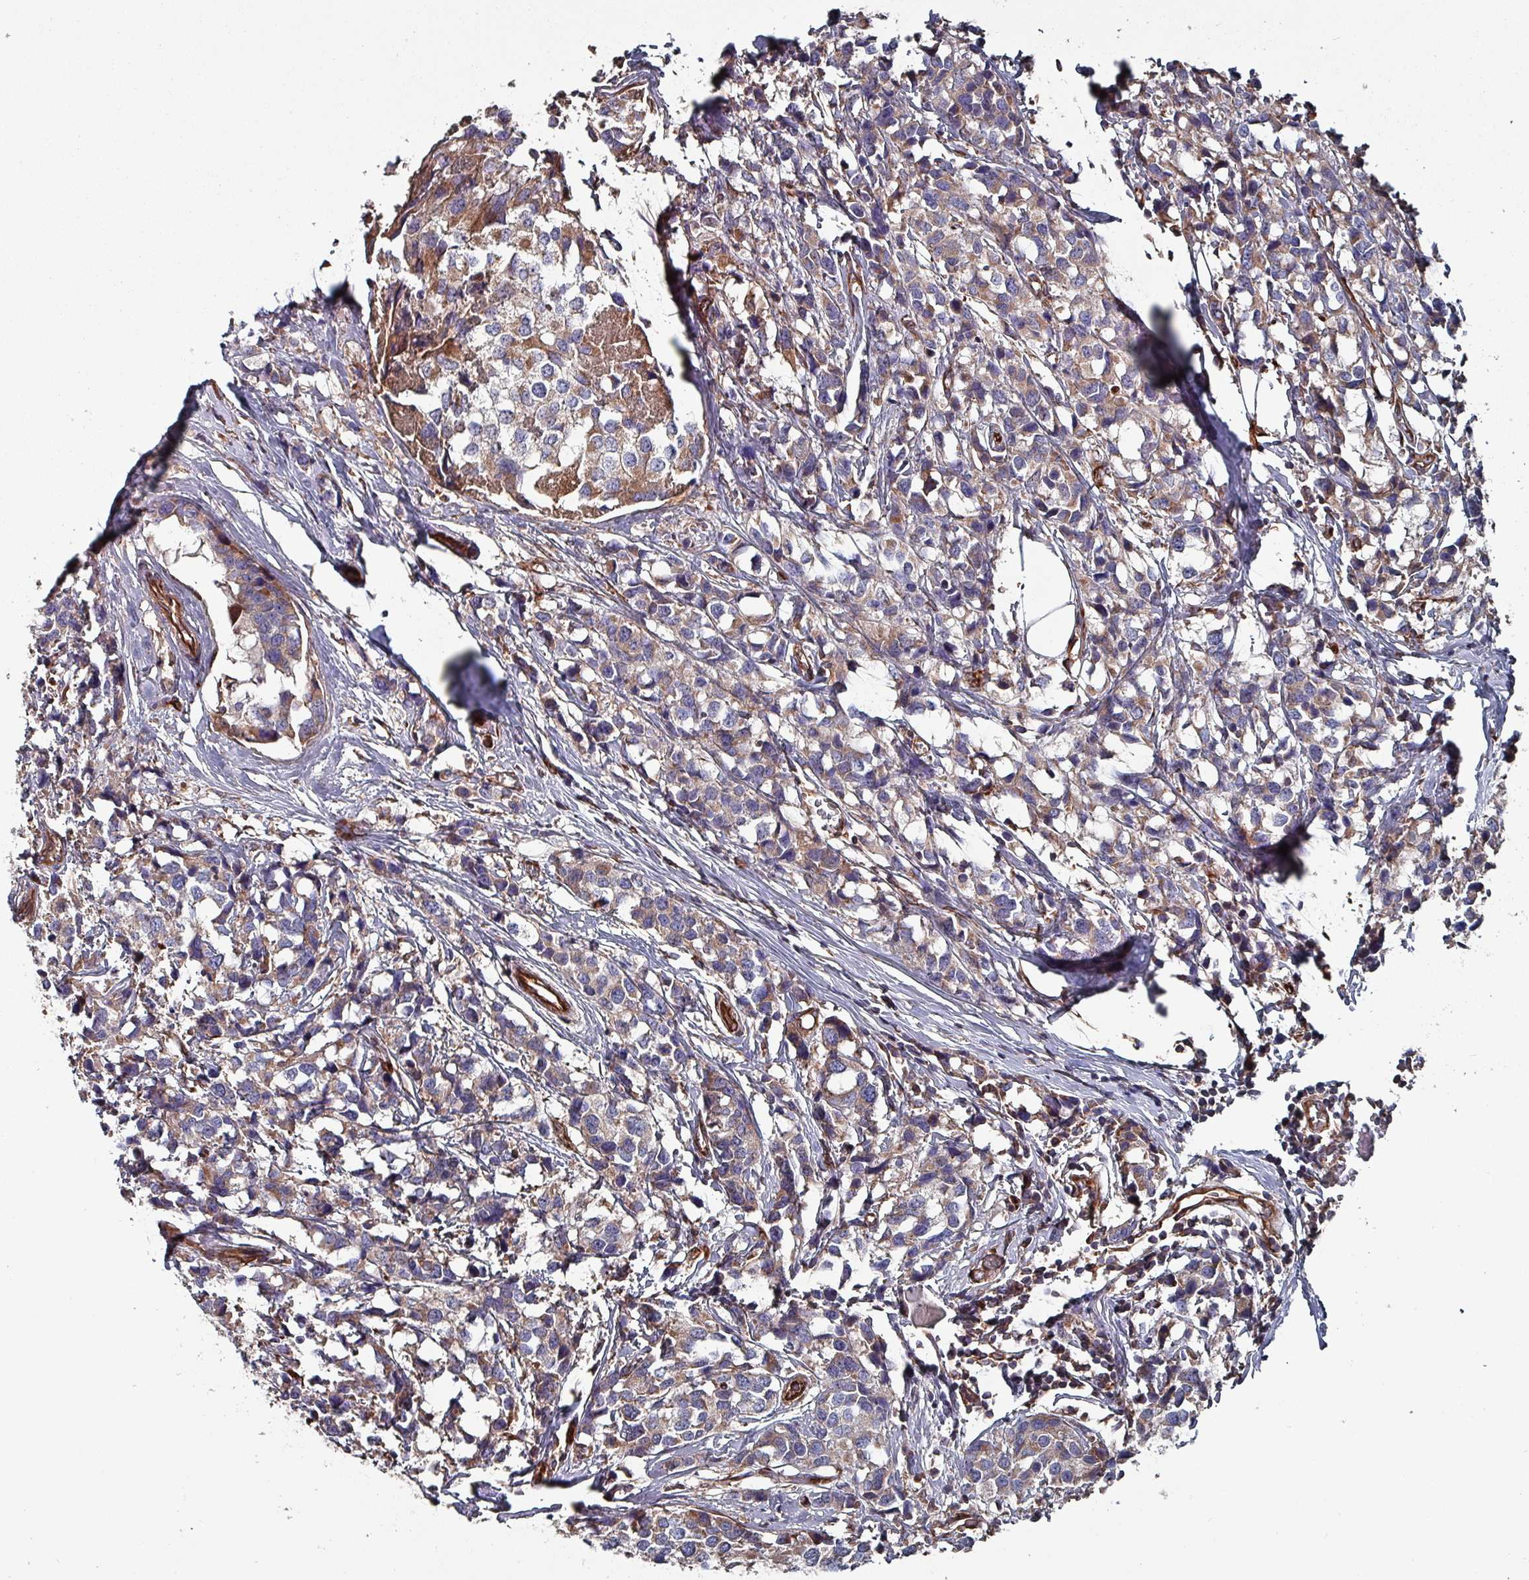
{"staining": {"intensity": "moderate", "quantity": "<25%", "location": "cytoplasmic/membranous"}, "tissue": "breast cancer", "cell_type": "Tumor cells", "image_type": "cancer", "snomed": [{"axis": "morphology", "description": "Lobular carcinoma"}, {"axis": "topography", "description": "Breast"}], "caption": "IHC (DAB) staining of breast cancer demonstrates moderate cytoplasmic/membranous protein expression in about <25% of tumor cells. Using DAB (brown) and hematoxylin (blue) stains, captured at high magnification using brightfield microscopy.", "gene": "ANO10", "patient": {"sex": "female", "age": 59}}